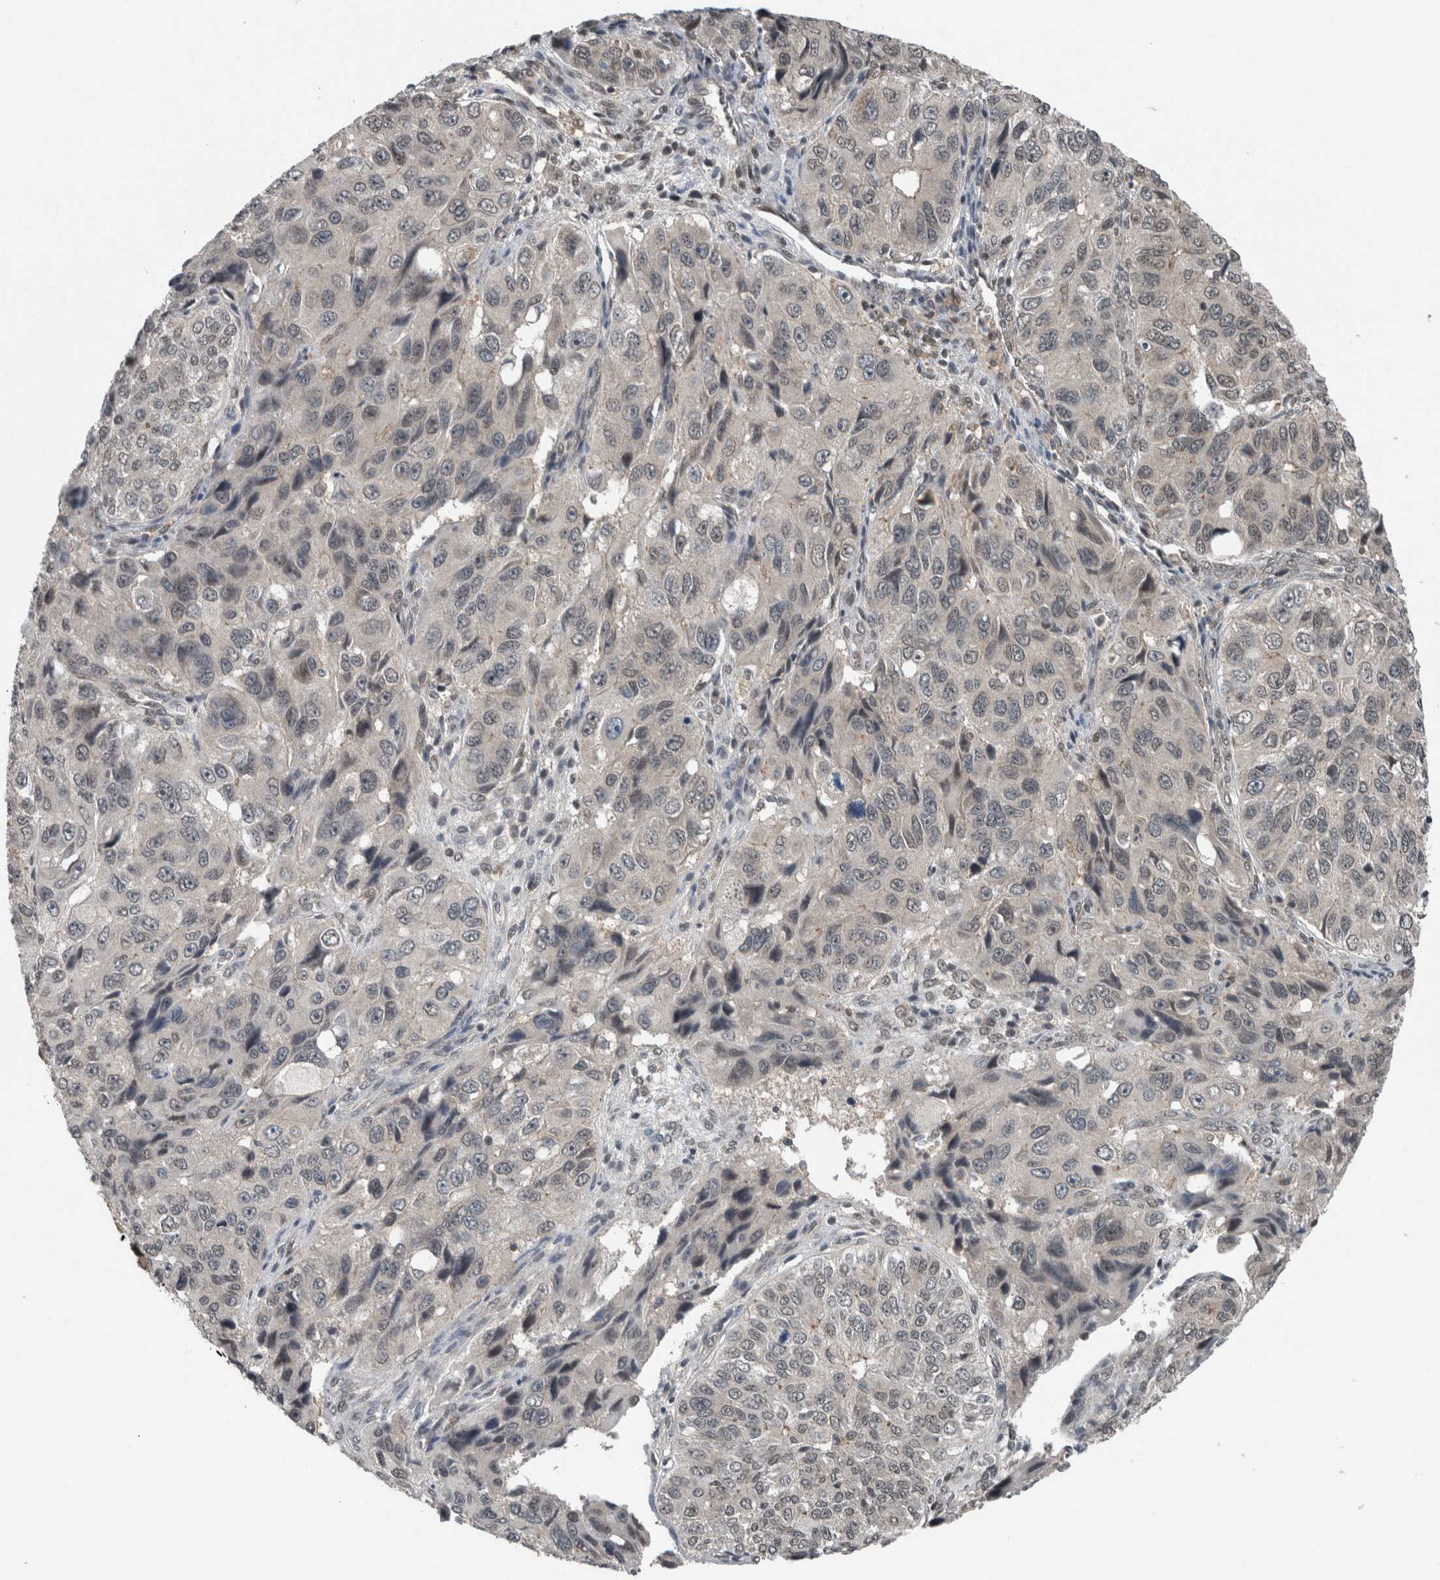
{"staining": {"intensity": "negative", "quantity": "none", "location": "none"}, "tissue": "ovarian cancer", "cell_type": "Tumor cells", "image_type": "cancer", "snomed": [{"axis": "morphology", "description": "Carcinoma, endometroid"}, {"axis": "topography", "description": "Ovary"}], "caption": "Immunohistochemistry histopathology image of human ovarian endometroid carcinoma stained for a protein (brown), which displays no positivity in tumor cells.", "gene": "SPAG7", "patient": {"sex": "female", "age": 51}}